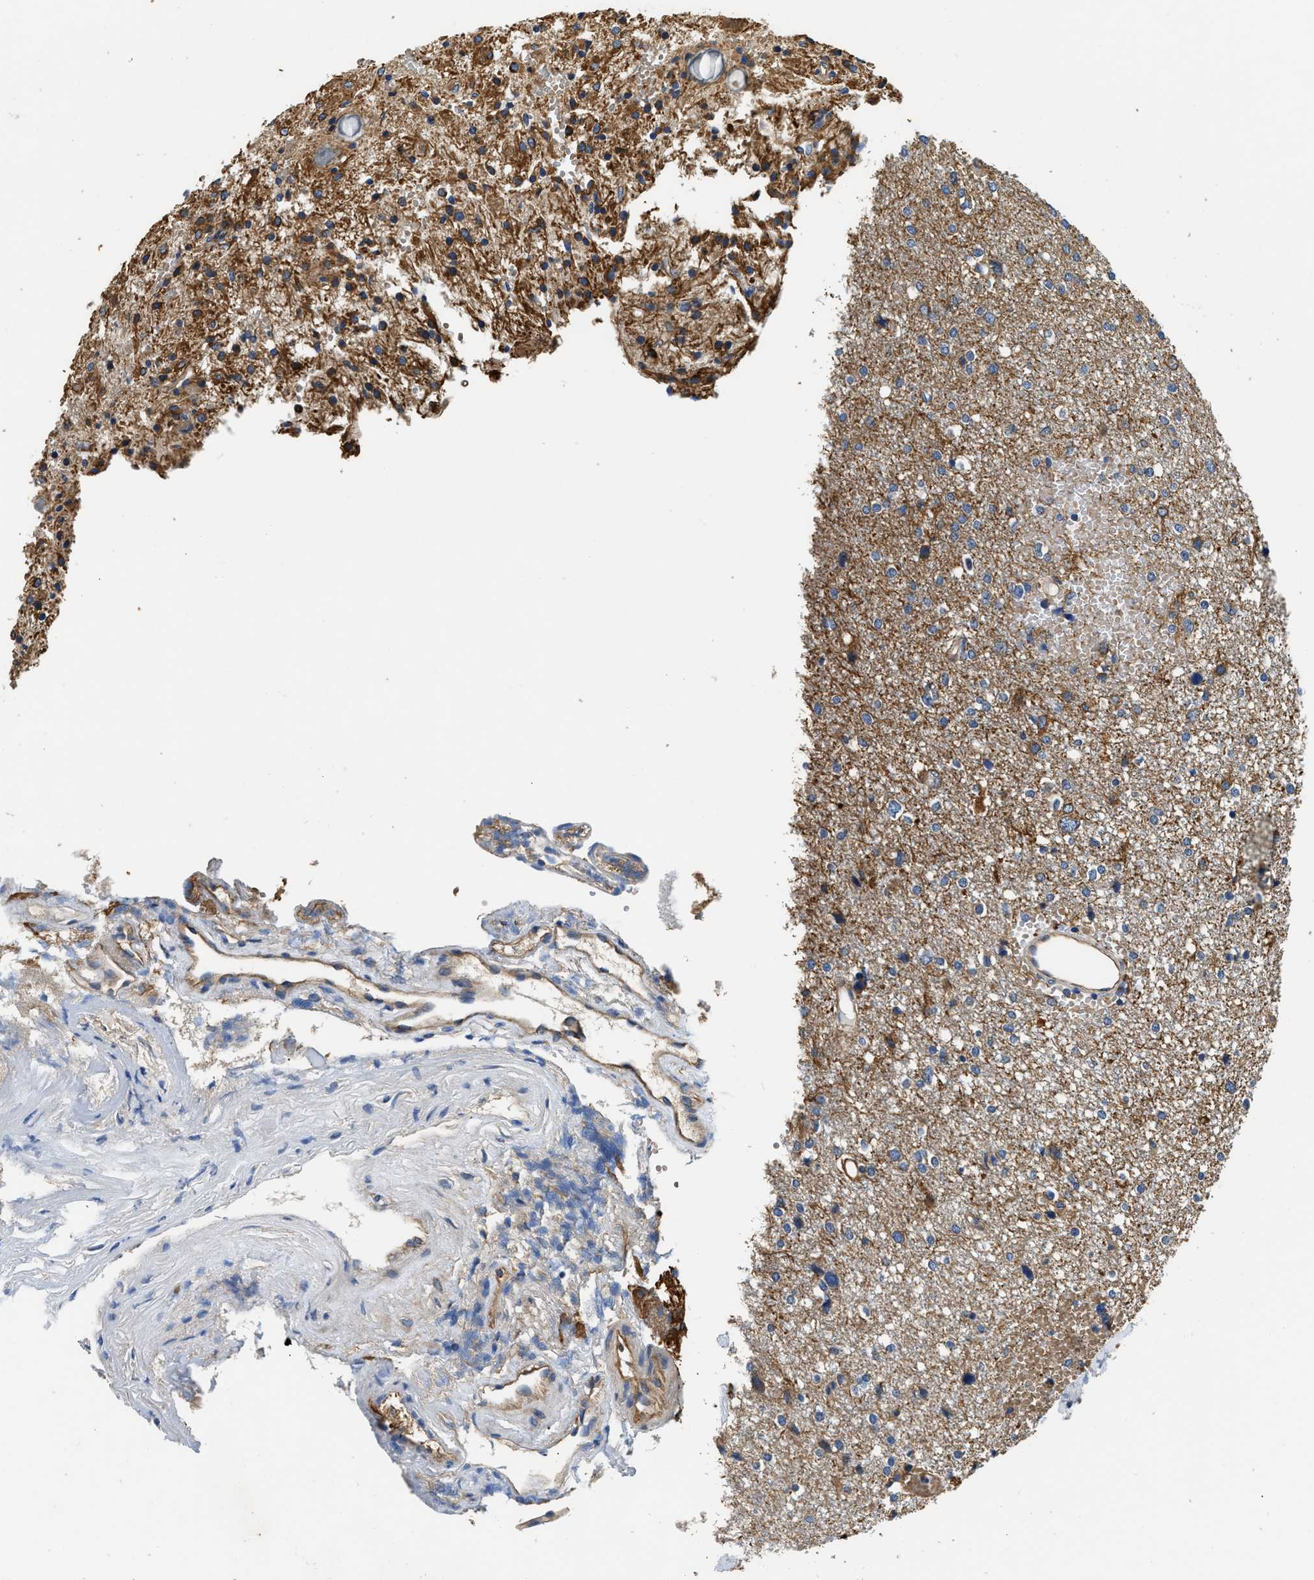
{"staining": {"intensity": "moderate", "quantity": ">75%", "location": "cytoplasmic/membranous"}, "tissue": "glioma", "cell_type": "Tumor cells", "image_type": "cancer", "snomed": [{"axis": "morphology", "description": "Glioma, malignant, High grade"}, {"axis": "topography", "description": "Brain"}], "caption": "Glioma stained with a brown dye demonstrates moderate cytoplasmic/membranous positive expression in approximately >75% of tumor cells.", "gene": "CSDE1", "patient": {"sex": "female", "age": 59}}